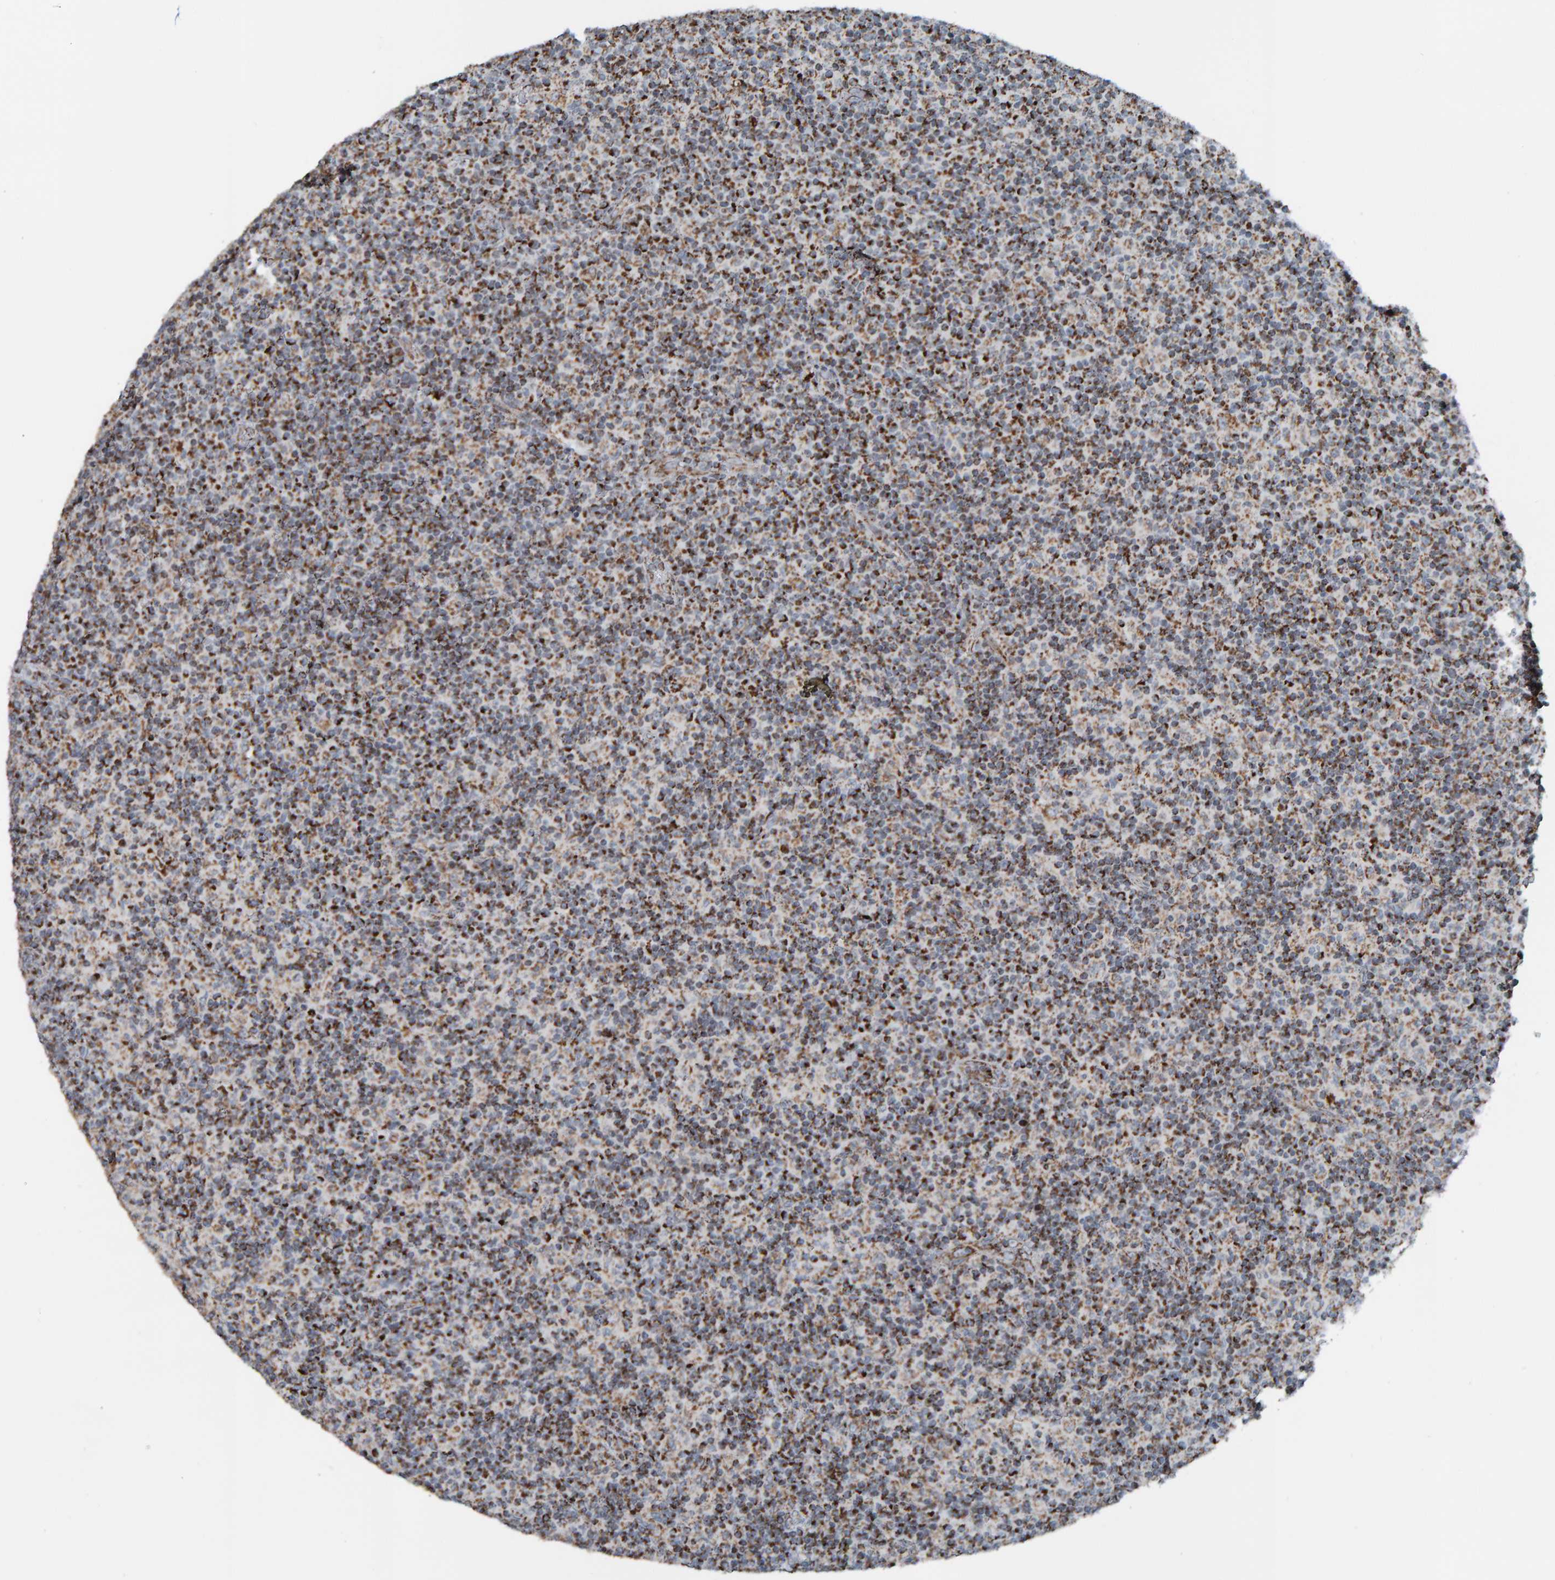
{"staining": {"intensity": "strong", "quantity": ">75%", "location": "cytoplasmic/membranous"}, "tissue": "lymph node", "cell_type": "Germinal center cells", "image_type": "normal", "snomed": [{"axis": "morphology", "description": "Normal tissue, NOS"}, {"axis": "morphology", "description": "Inflammation, NOS"}, {"axis": "topography", "description": "Lymph node"}], "caption": "An image of lymph node stained for a protein reveals strong cytoplasmic/membranous brown staining in germinal center cells.", "gene": "ZNF48", "patient": {"sex": "male", "age": 55}}